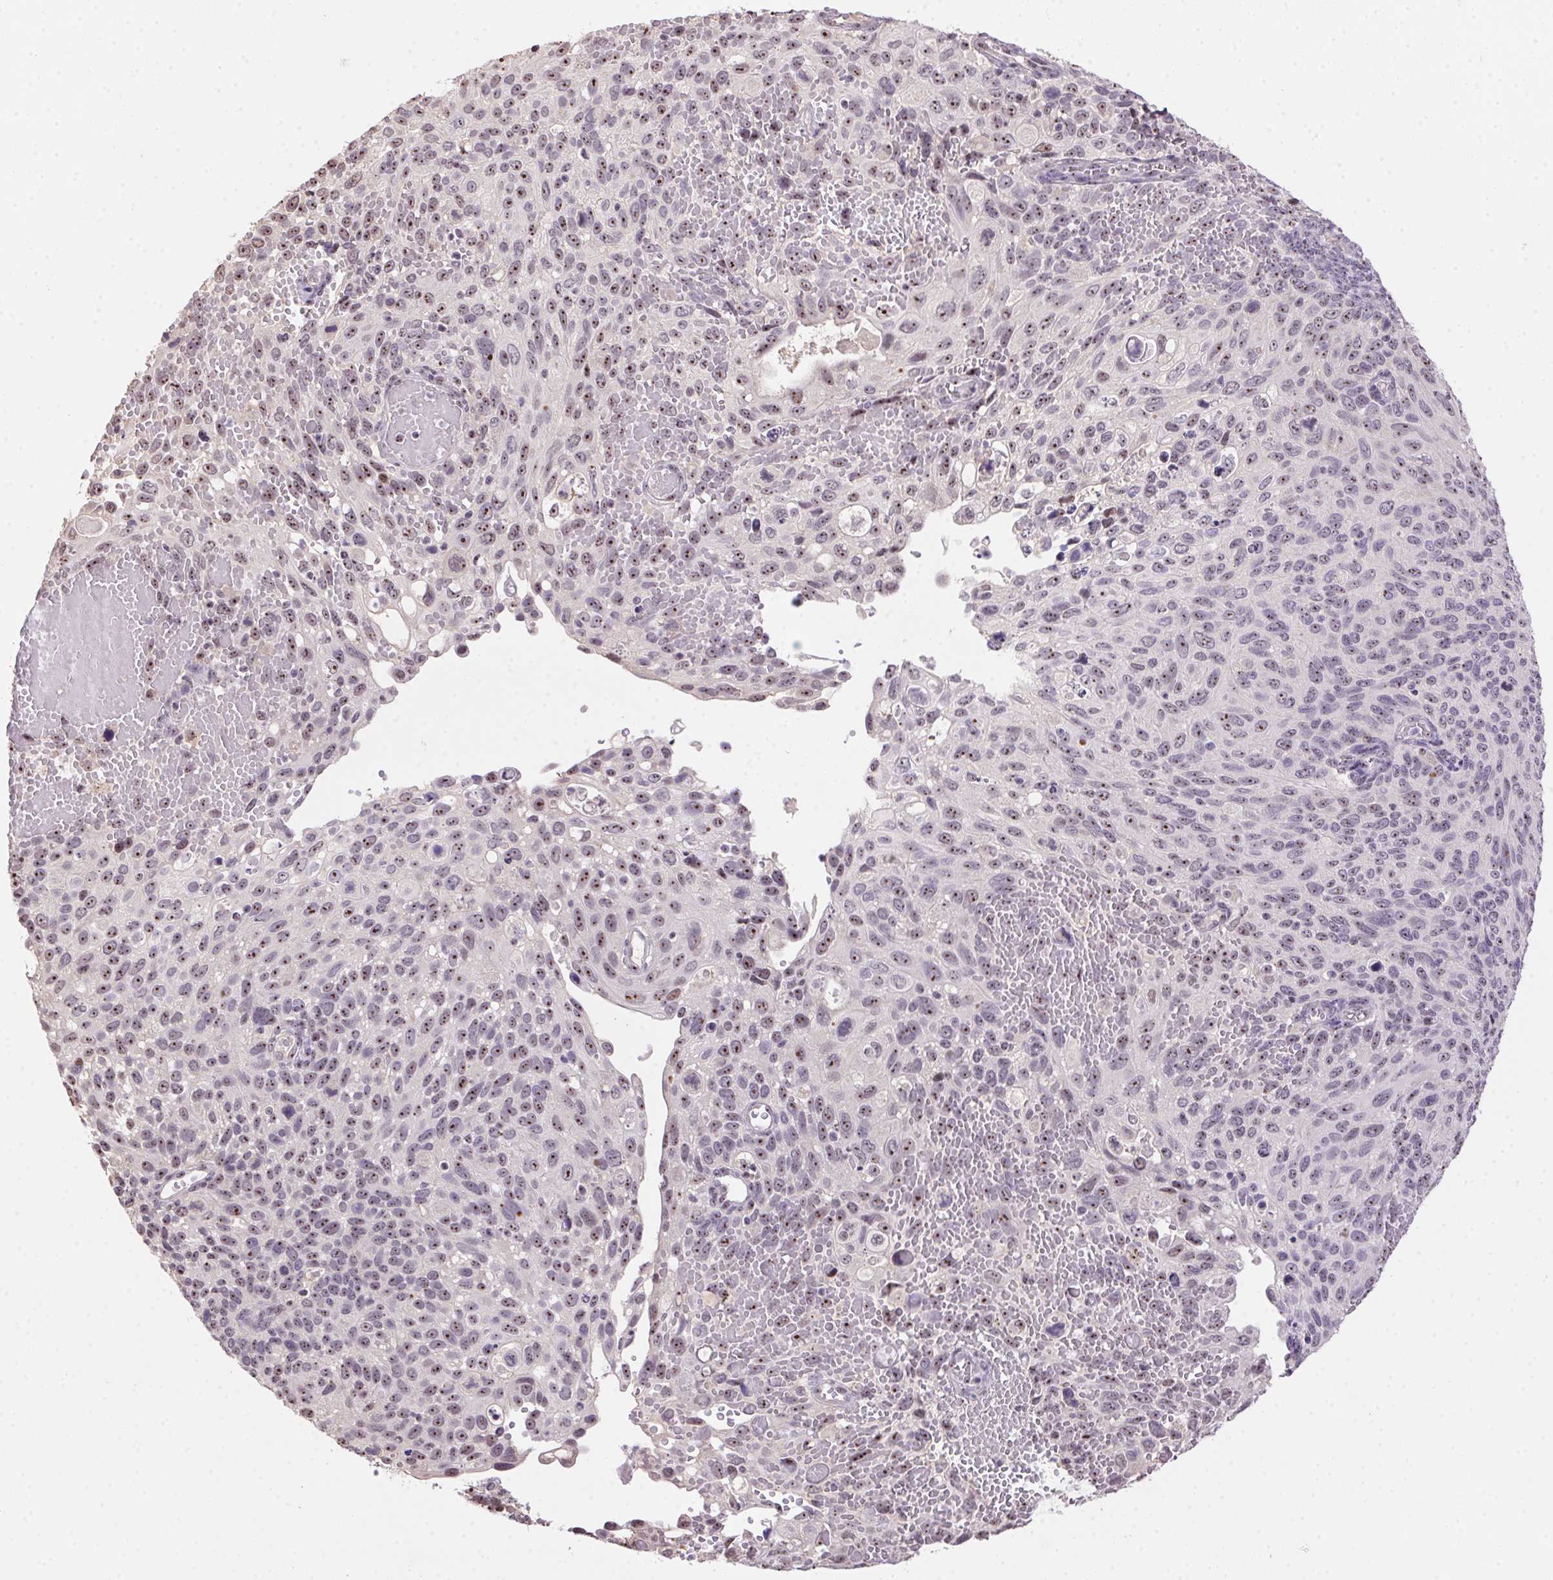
{"staining": {"intensity": "weak", "quantity": "25%-75%", "location": "nuclear"}, "tissue": "cervical cancer", "cell_type": "Tumor cells", "image_type": "cancer", "snomed": [{"axis": "morphology", "description": "Squamous cell carcinoma, NOS"}, {"axis": "topography", "description": "Cervix"}], "caption": "Immunohistochemistry (IHC) of squamous cell carcinoma (cervical) reveals low levels of weak nuclear staining in about 25%-75% of tumor cells.", "gene": "BATF2", "patient": {"sex": "female", "age": 70}}